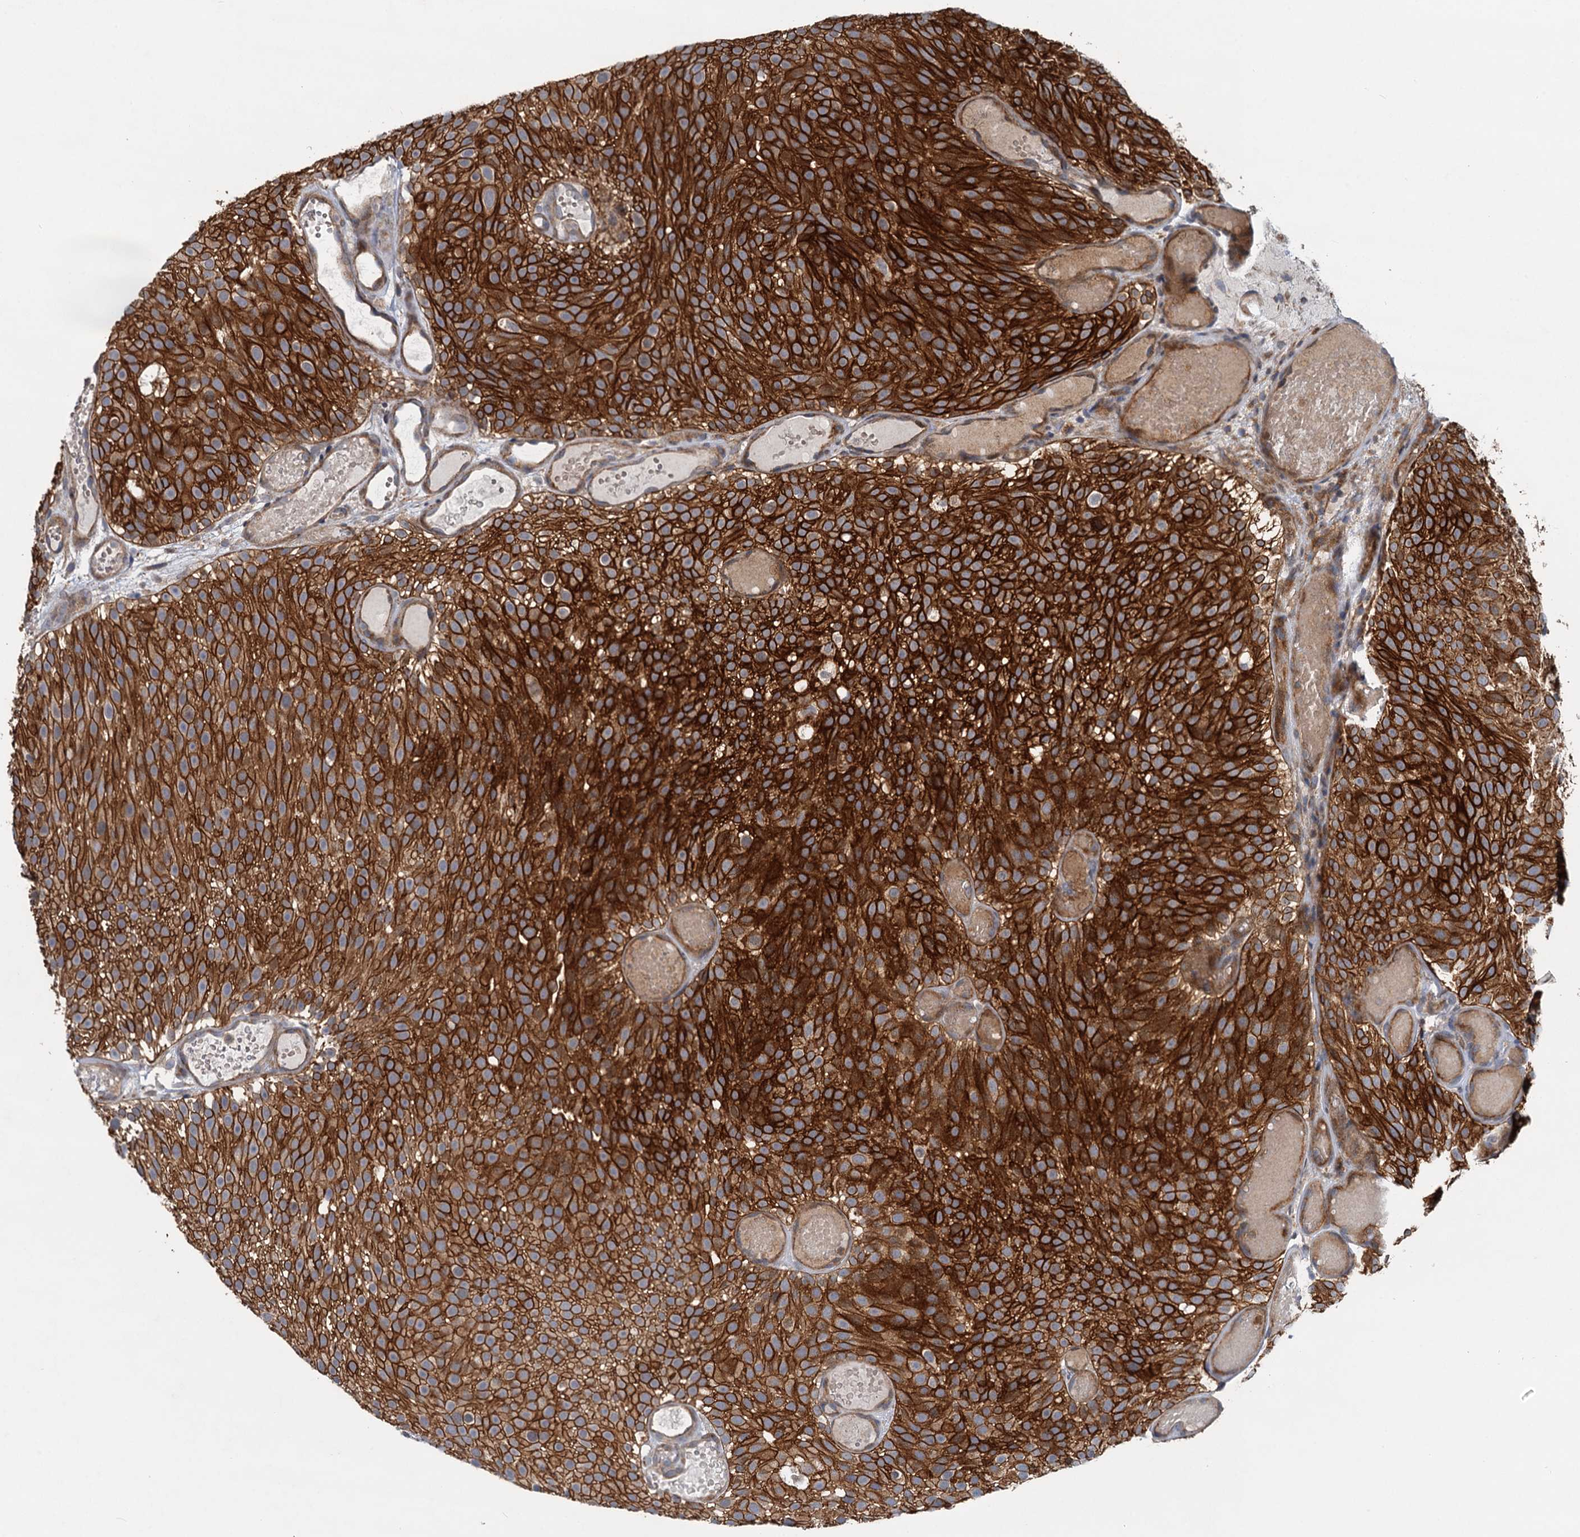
{"staining": {"intensity": "strong", "quantity": ">75%", "location": "cytoplasmic/membranous"}, "tissue": "urothelial cancer", "cell_type": "Tumor cells", "image_type": "cancer", "snomed": [{"axis": "morphology", "description": "Urothelial carcinoma, Low grade"}, {"axis": "topography", "description": "Urinary bladder"}], "caption": "Urothelial cancer tissue reveals strong cytoplasmic/membranous staining in about >75% of tumor cells, visualized by immunohistochemistry.", "gene": "LRRK2", "patient": {"sex": "male", "age": 78}}